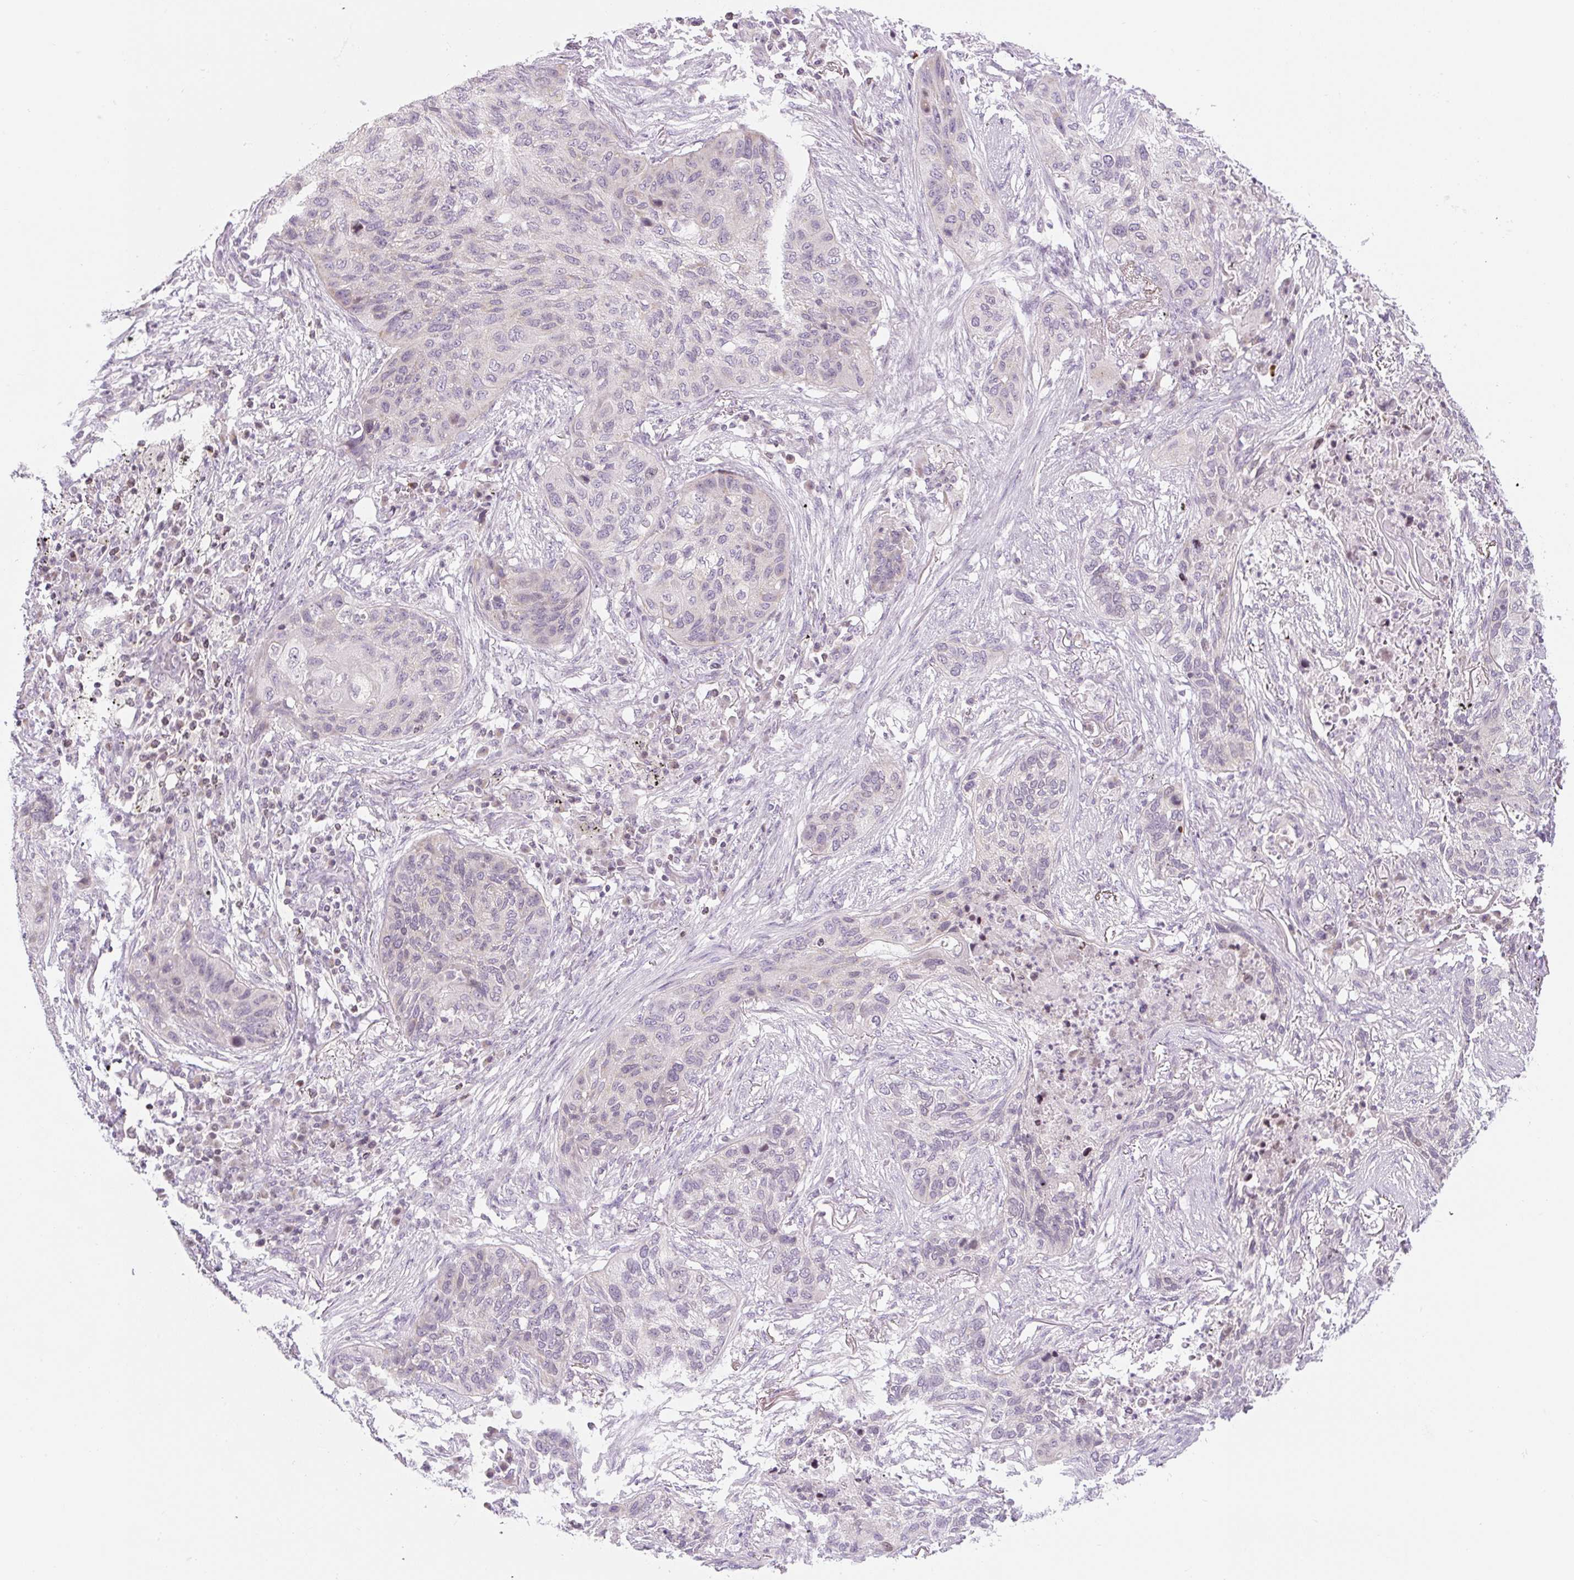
{"staining": {"intensity": "negative", "quantity": "none", "location": "none"}, "tissue": "lung cancer", "cell_type": "Tumor cells", "image_type": "cancer", "snomed": [{"axis": "morphology", "description": "Squamous cell carcinoma, NOS"}, {"axis": "topography", "description": "Lung"}], "caption": "An image of lung squamous cell carcinoma stained for a protein shows no brown staining in tumor cells.", "gene": "CASKIN1", "patient": {"sex": "female", "age": 63}}